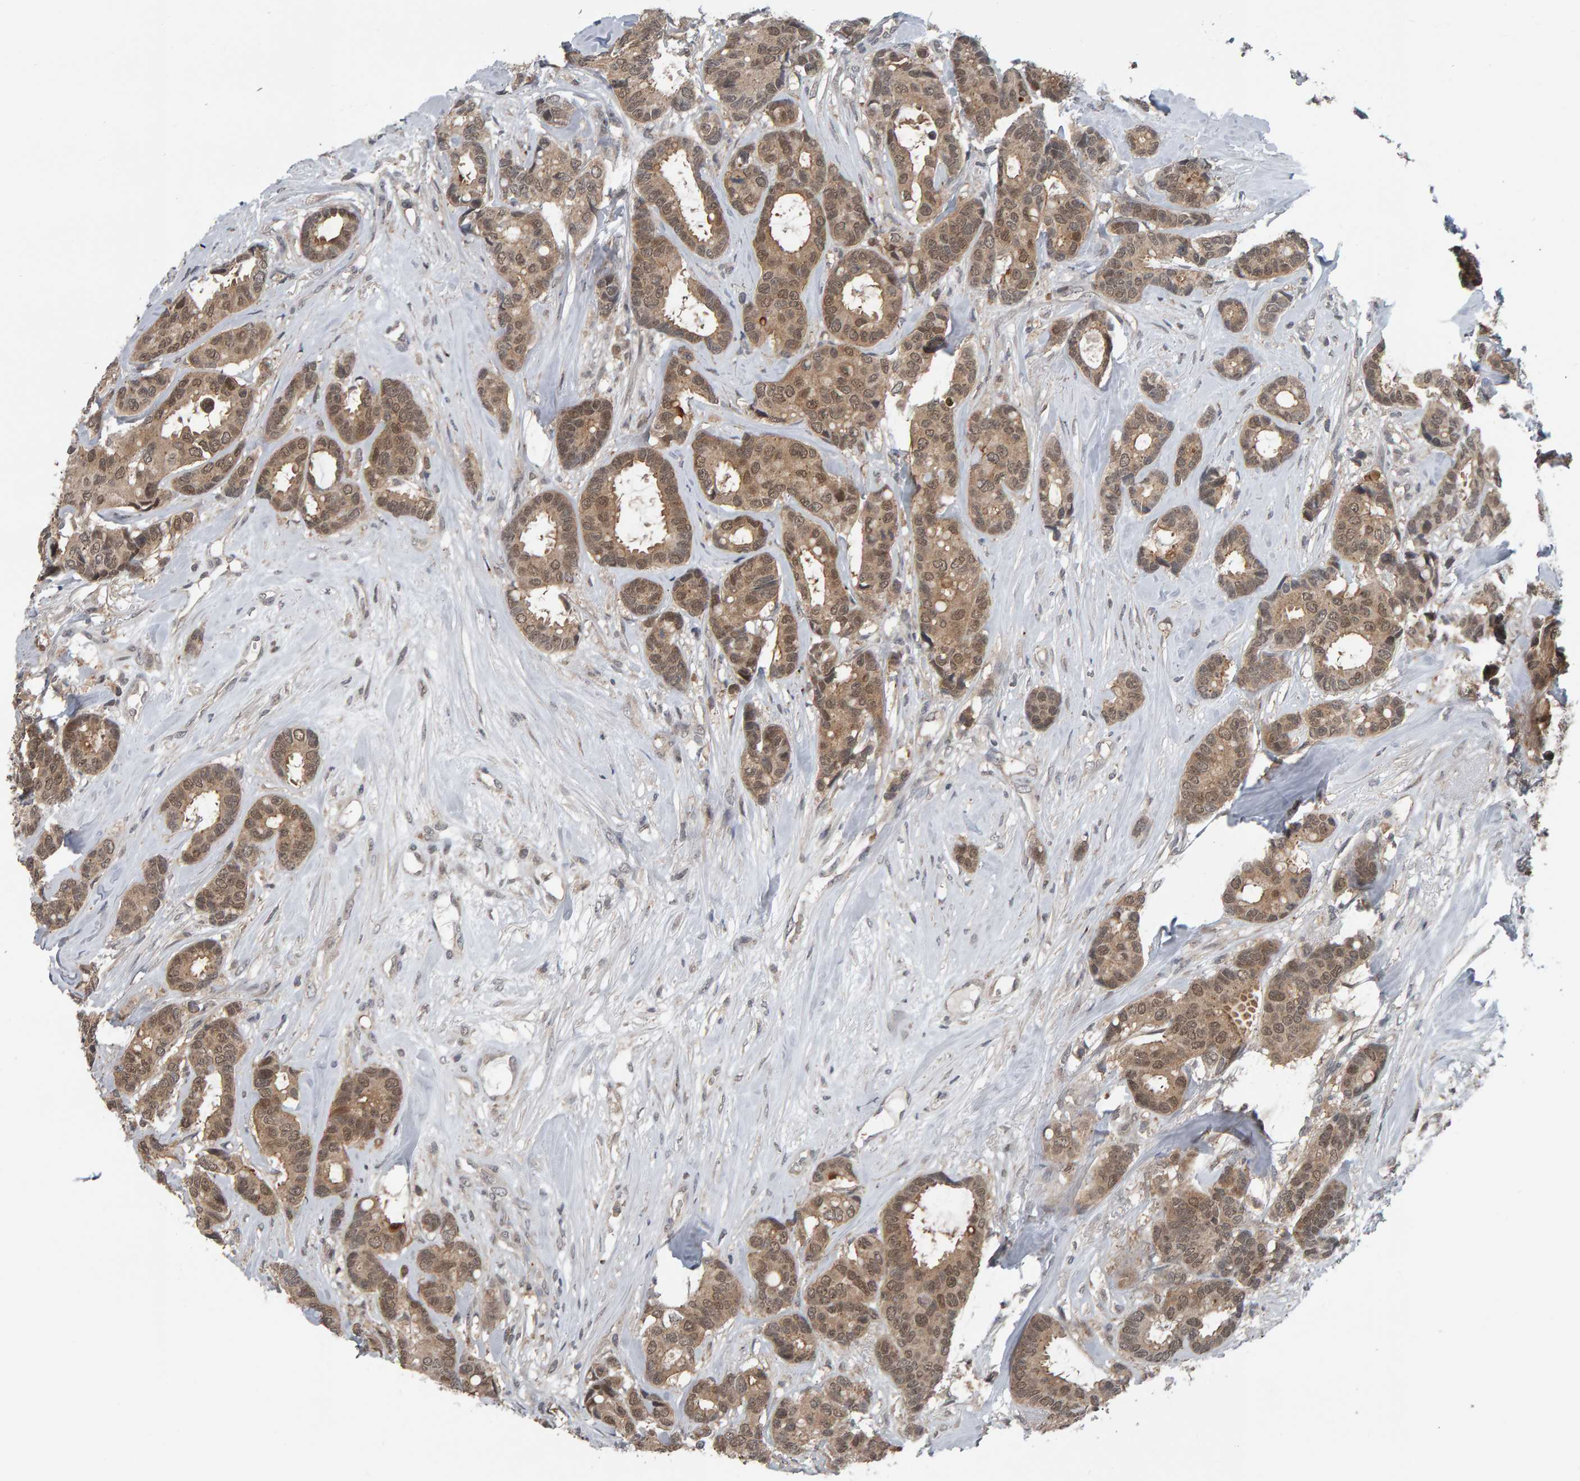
{"staining": {"intensity": "weak", "quantity": ">75%", "location": "cytoplasmic/membranous,nuclear"}, "tissue": "breast cancer", "cell_type": "Tumor cells", "image_type": "cancer", "snomed": [{"axis": "morphology", "description": "Duct carcinoma"}, {"axis": "topography", "description": "Breast"}], "caption": "Breast intraductal carcinoma tissue exhibits weak cytoplasmic/membranous and nuclear expression in about >75% of tumor cells, visualized by immunohistochemistry.", "gene": "COASY", "patient": {"sex": "female", "age": 87}}